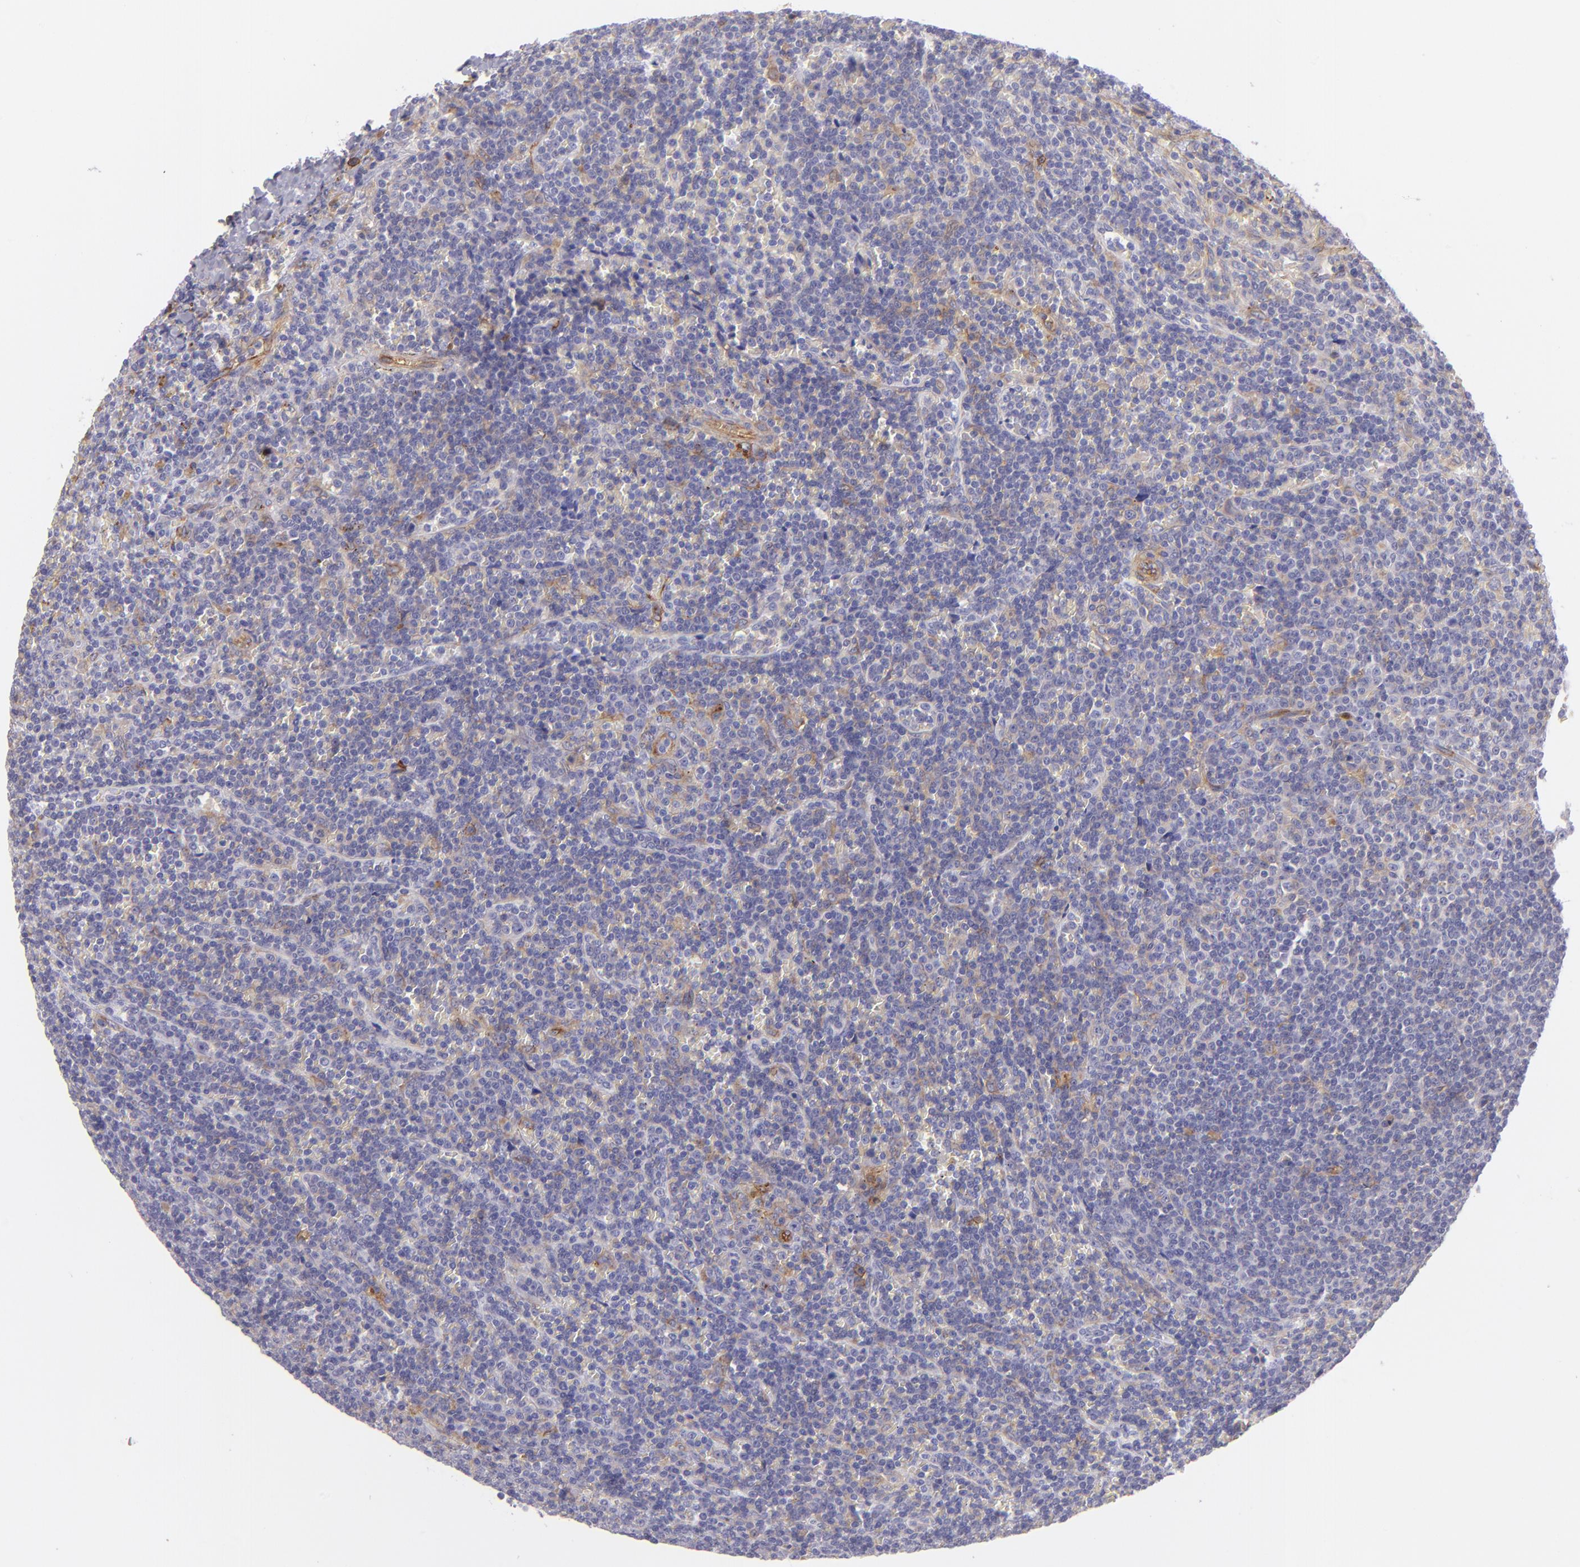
{"staining": {"intensity": "weak", "quantity": "<25%", "location": "cytoplasmic/membranous"}, "tissue": "lymphoma", "cell_type": "Tumor cells", "image_type": "cancer", "snomed": [{"axis": "morphology", "description": "Malignant lymphoma, non-Hodgkin's type, Low grade"}, {"axis": "topography", "description": "Spleen"}], "caption": "The micrograph shows no significant expression in tumor cells of lymphoma.", "gene": "ENTPD1", "patient": {"sex": "male", "age": 80}}